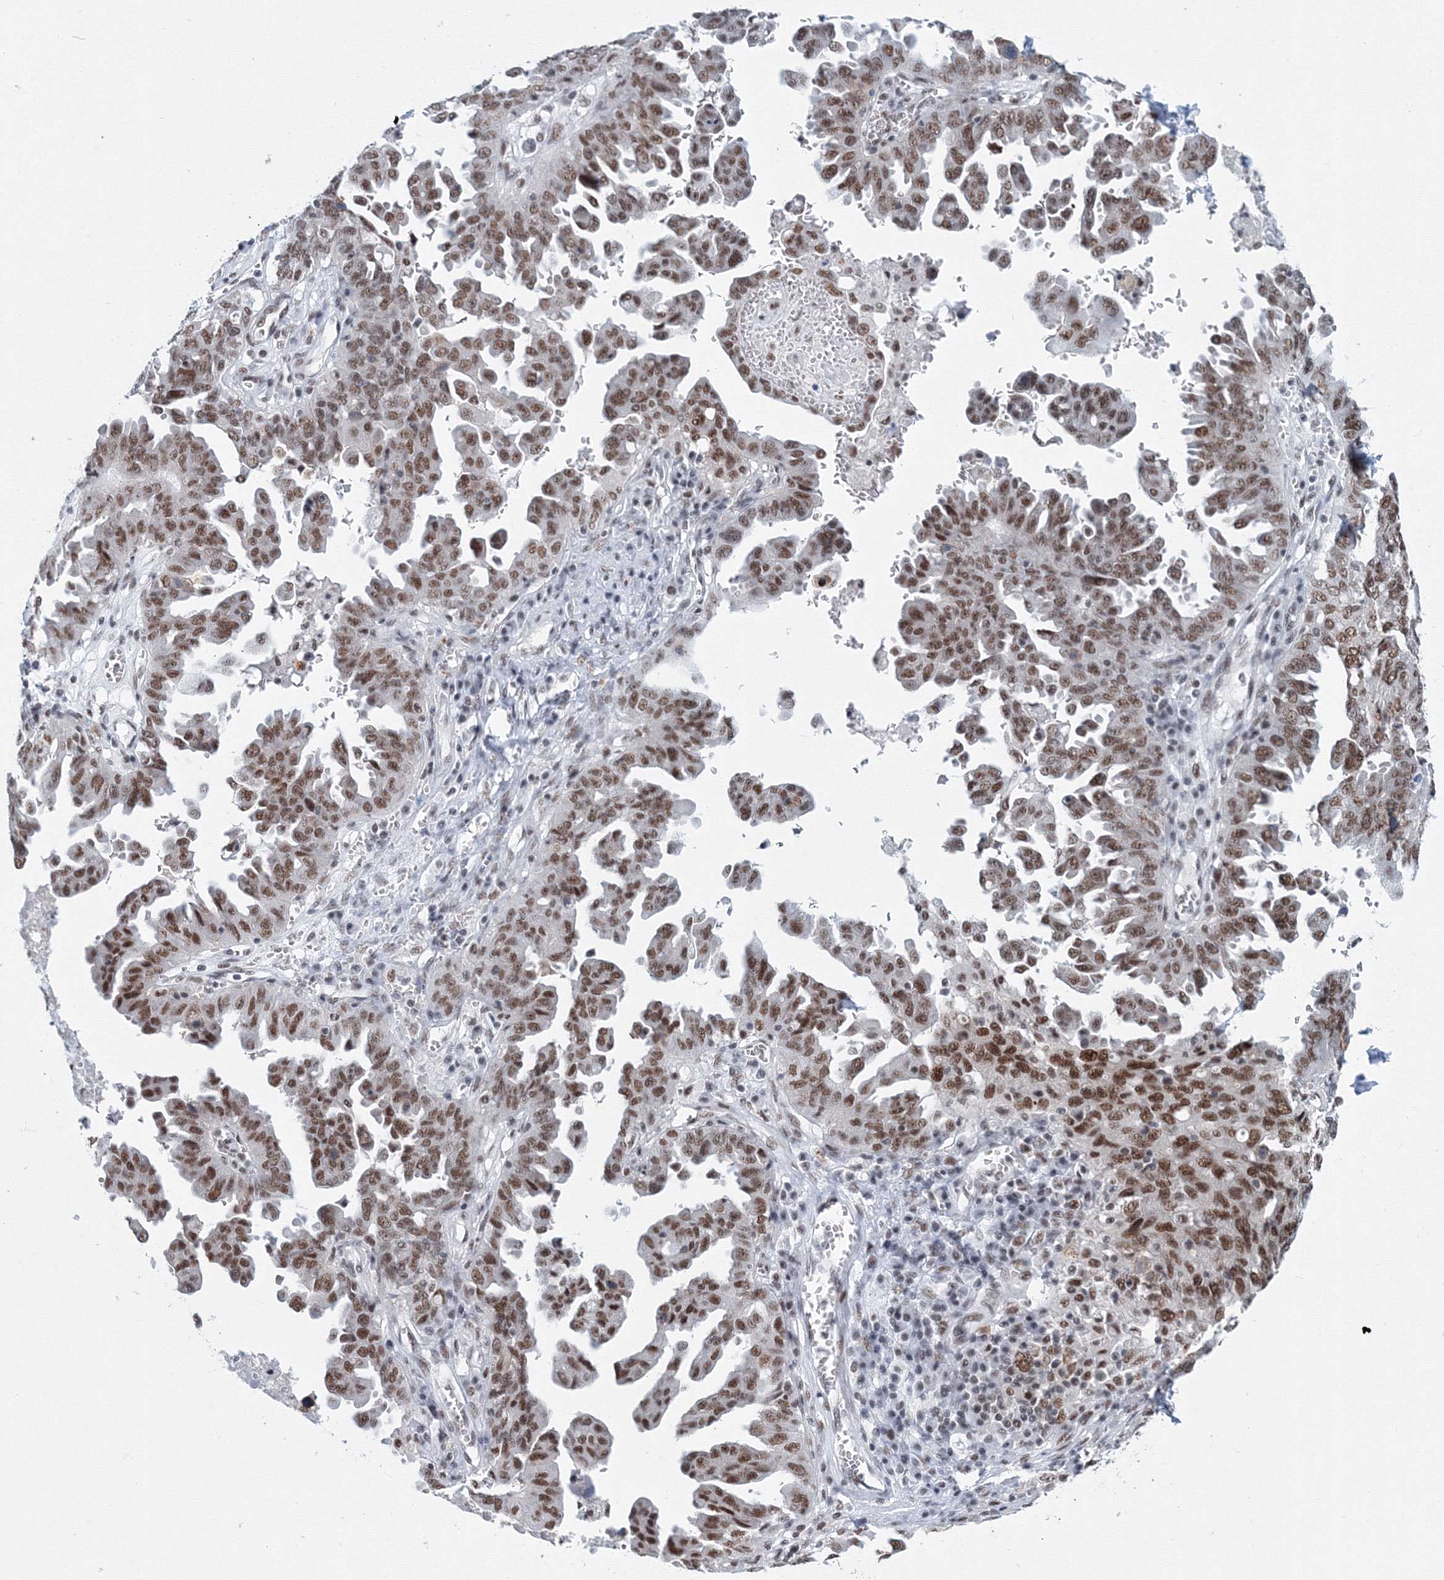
{"staining": {"intensity": "moderate", "quantity": ">75%", "location": "nuclear"}, "tissue": "ovarian cancer", "cell_type": "Tumor cells", "image_type": "cancer", "snomed": [{"axis": "morphology", "description": "Carcinoma, endometroid"}, {"axis": "topography", "description": "Ovary"}], "caption": "Immunohistochemical staining of ovarian cancer demonstrates medium levels of moderate nuclear staining in about >75% of tumor cells. The staining was performed using DAB to visualize the protein expression in brown, while the nuclei were stained in blue with hematoxylin (Magnification: 20x).", "gene": "SF3B6", "patient": {"sex": "female", "age": 62}}